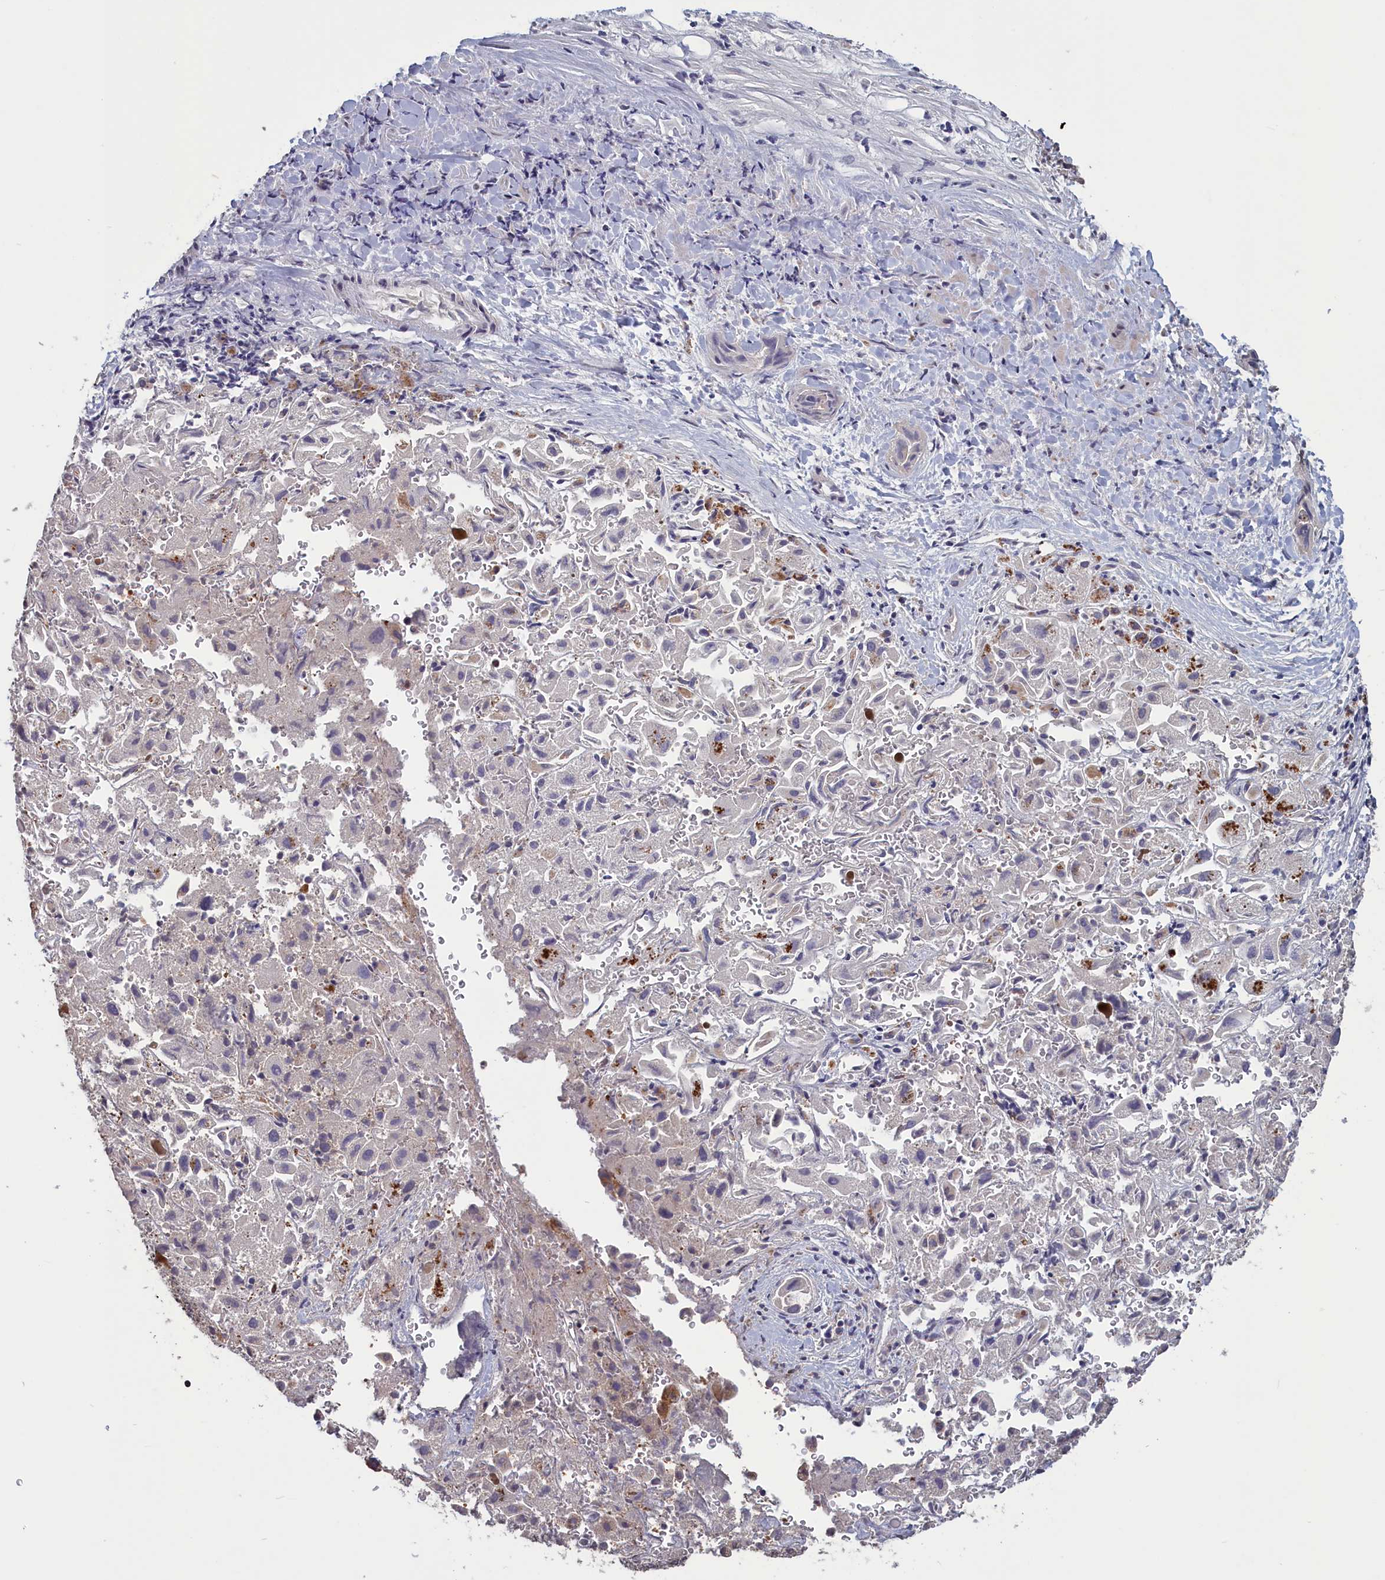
{"staining": {"intensity": "negative", "quantity": "none", "location": "none"}, "tissue": "liver cancer", "cell_type": "Tumor cells", "image_type": "cancer", "snomed": [{"axis": "morphology", "description": "Cholangiocarcinoma"}, {"axis": "topography", "description": "Liver"}], "caption": "An immunohistochemistry histopathology image of cholangiocarcinoma (liver) is shown. There is no staining in tumor cells of cholangiocarcinoma (liver).", "gene": "CACTIN", "patient": {"sex": "female", "age": 52}}